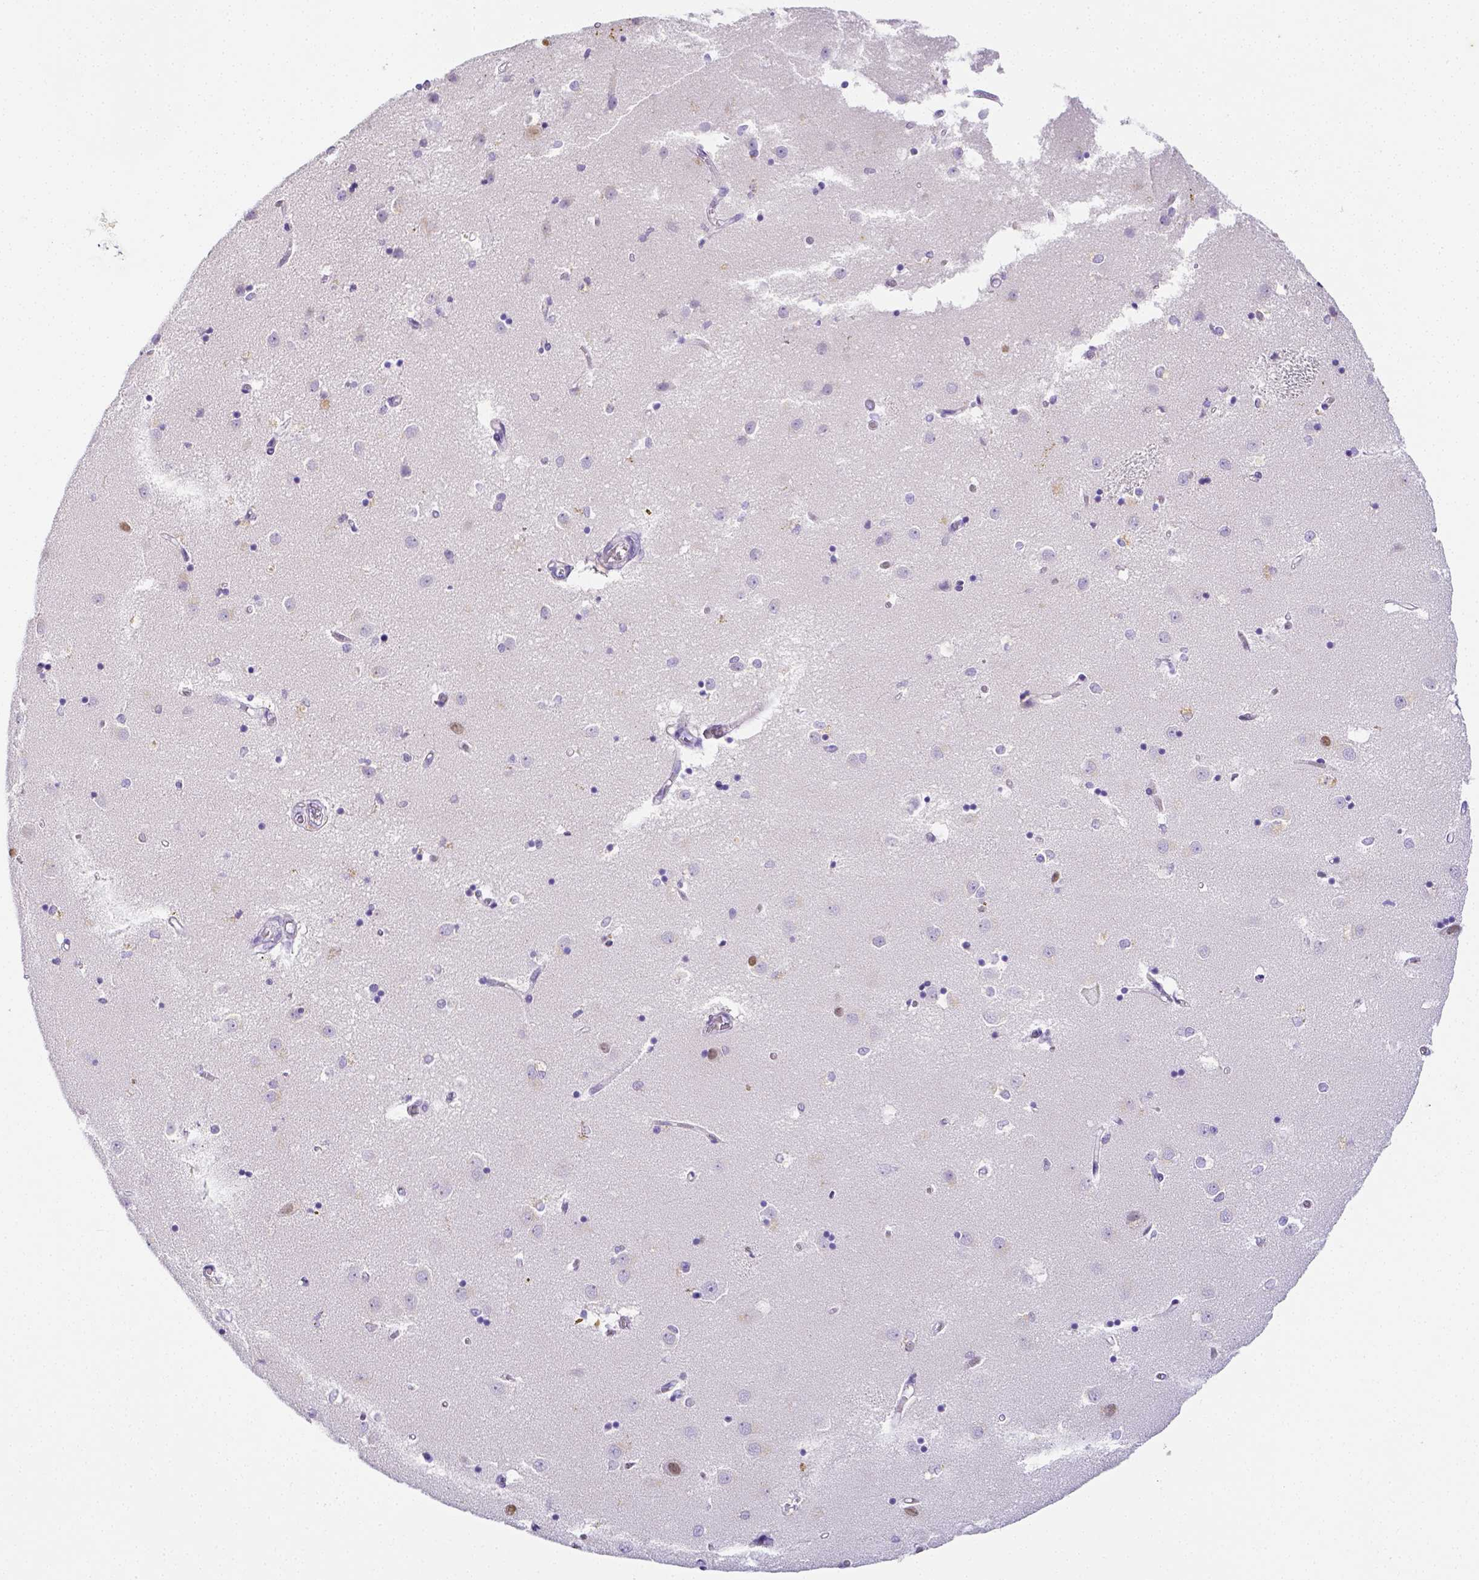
{"staining": {"intensity": "moderate", "quantity": "<25%", "location": "nuclear"}, "tissue": "caudate", "cell_type": "Glial cells", "image_type": "normal", "snomed": [{"axis": "morphology", "description": "Normal tissue, NOS"}, {"axis": "topography", "description": "Lateral ventricle wall"}], "caption": "IHC (DAB) staining of benign human caudate exhibits moderate nuclear protein staining in approximately <25% of glial cells.", "gene": "ARHGAP36", "patient": {"sex": "male", "age": 54}}